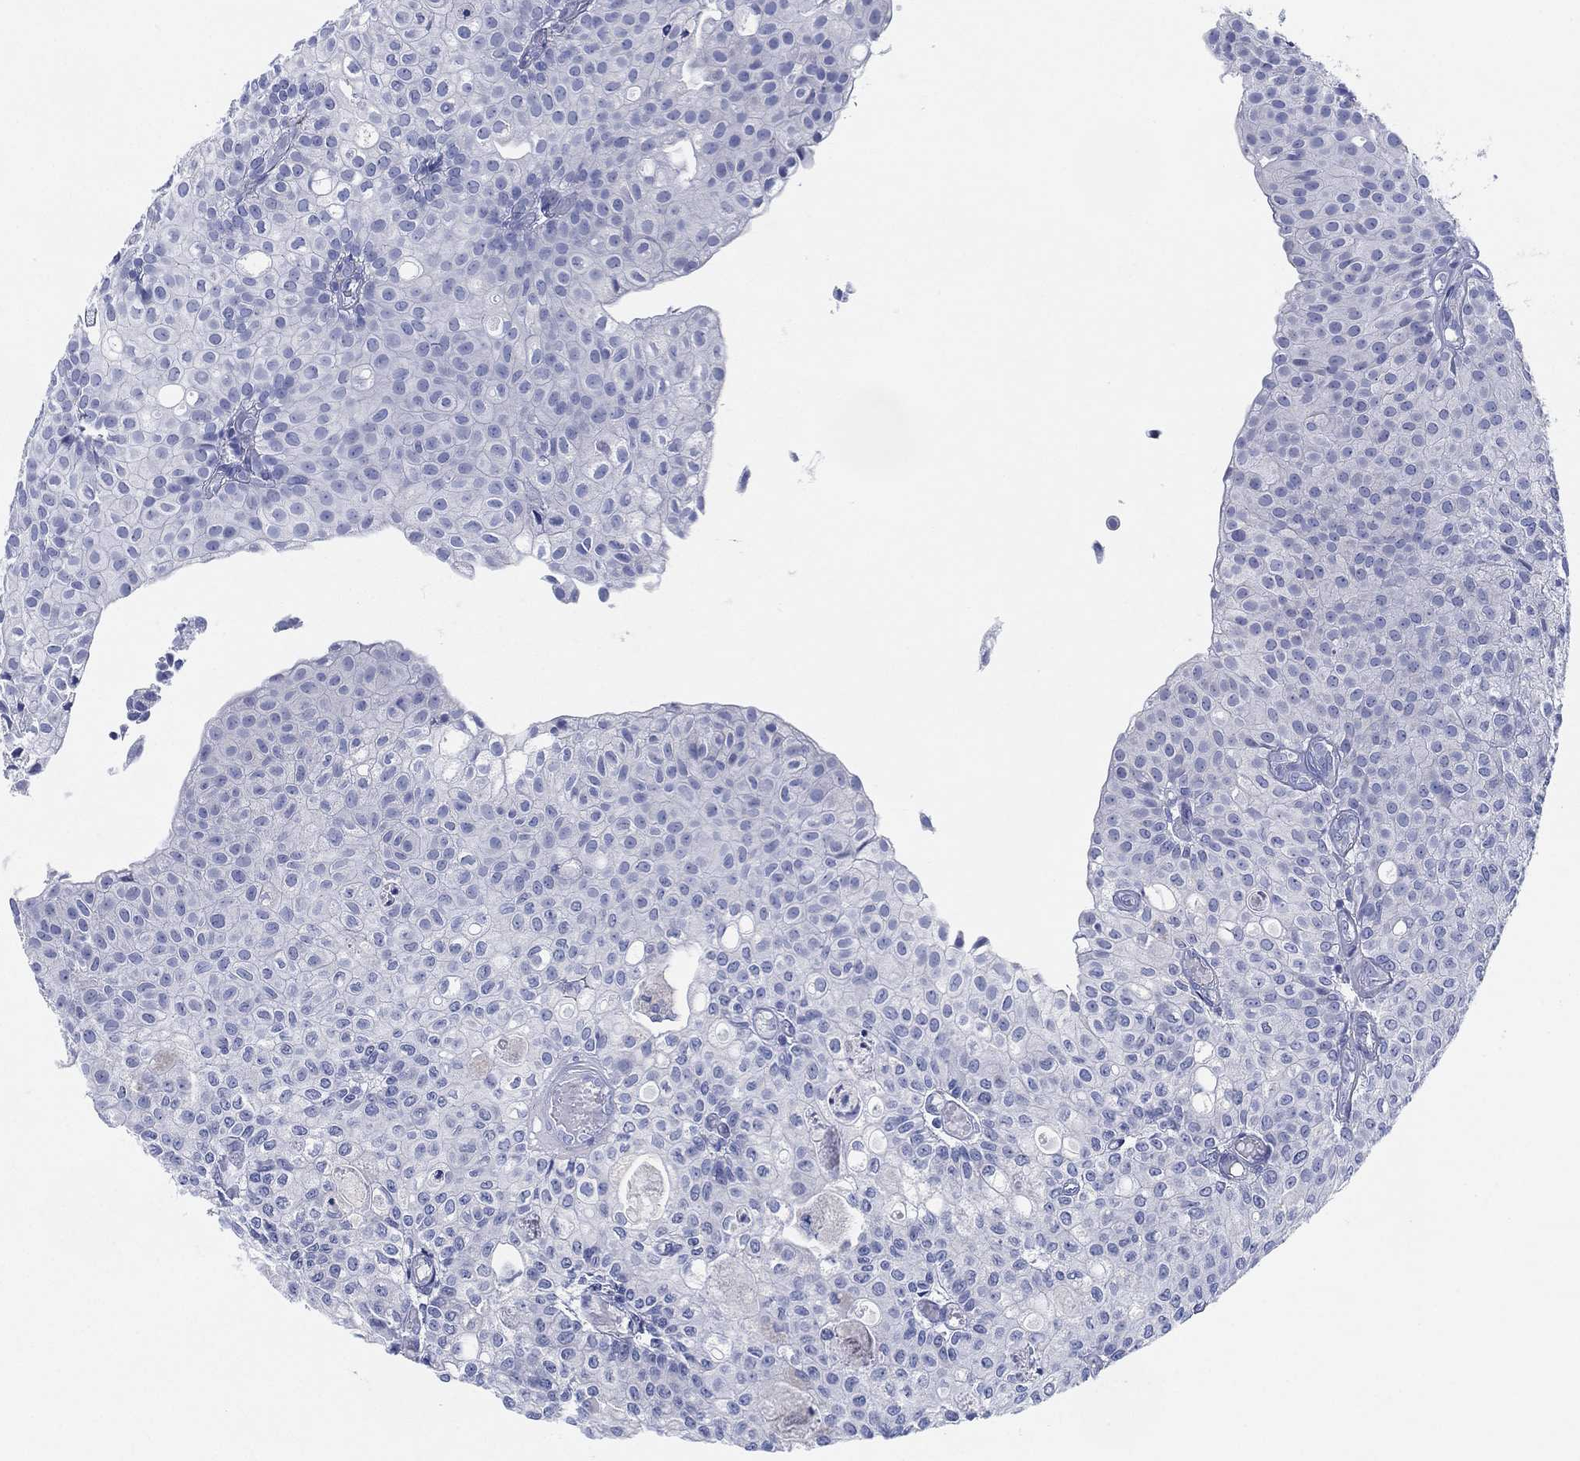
{"staining": {"intensity": "negative", "quantity": "none", "location": "none"}, "tissue": "urothelial cancer", "cell_type": "Tumor cells", "image_type": "cancer", "snomed": [{"axis": "morphology", "description": "Urothelial carcinoma, Low grade"}, {"axis": "topography", "description": "Urinary bladder"}], "caption": "A high-resolution micrograph shows IHC staining of low-grade urothelial carcinoma, which displays no significant staining in tumor cells. (Brightfield microscopy of DAB (3,3'-diaminobenzidine) immunohistochemistry at high magnification).", "gene": "ADAD2", "patient": {"sex": "male", "age": 89}}